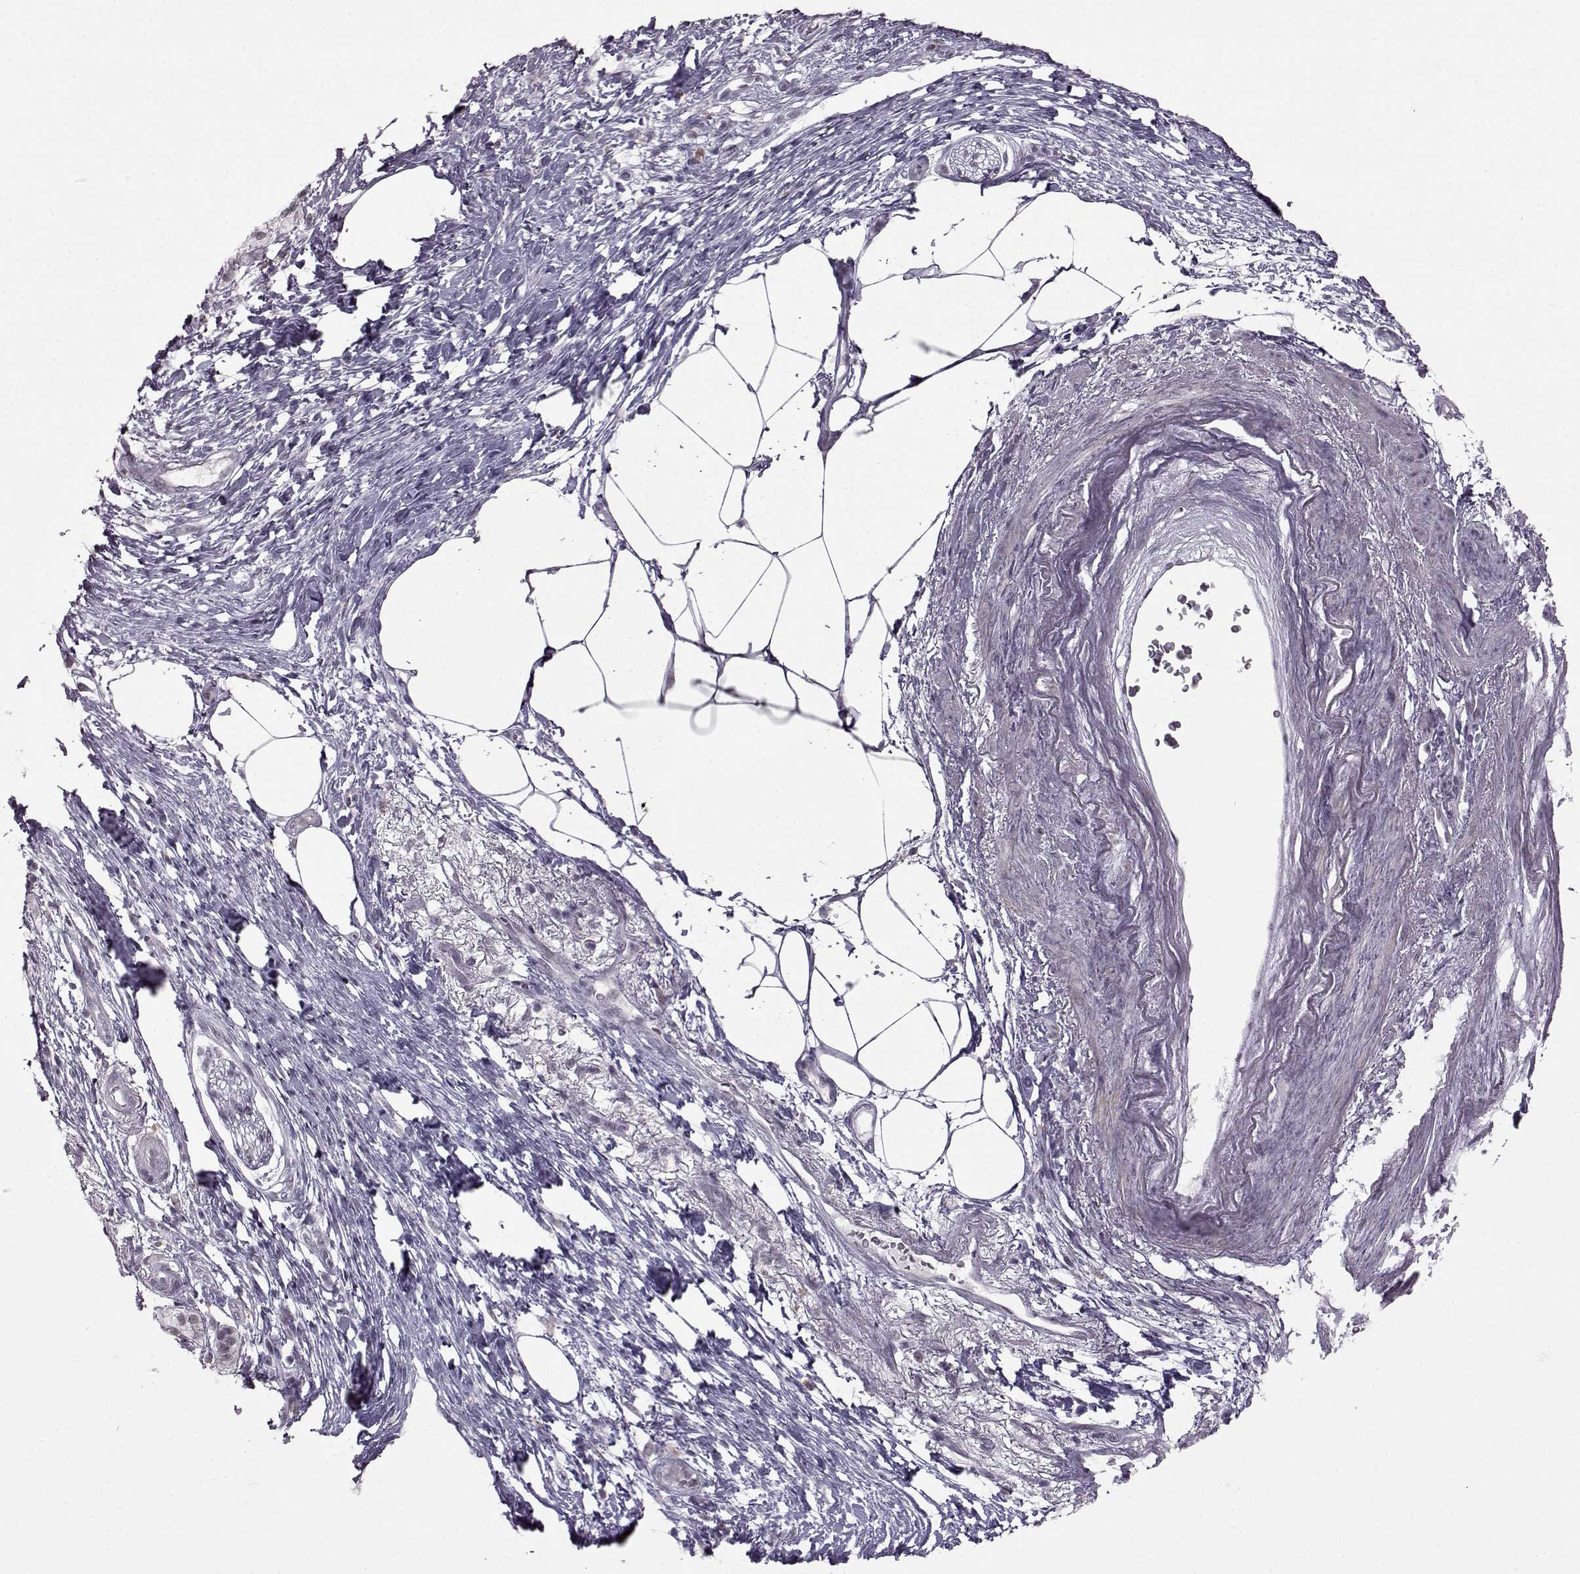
{"staining": {"intensity": "negative", "quantity": "none", "location": "none"}, "tissue": "pancreatic cancer", "cell_type": "Tumor cells", "image_type": "cancer", "snomed": [{"axis": "morphology", "description": "Adenocarcinoma, NOS"}, {"axis": "topography", "description": "Pancreas"}], "caption": "Tumor cells show no significant protein staining in pancreatic adenocarcinoma. (DAB (3,3'-diaminobenzidine) immunohistochemistry (IHC) visualized using brightfield microscopy, high magnification).", "gene": "SLC28A2", "patient": {"sex": "female", "age": 72}}